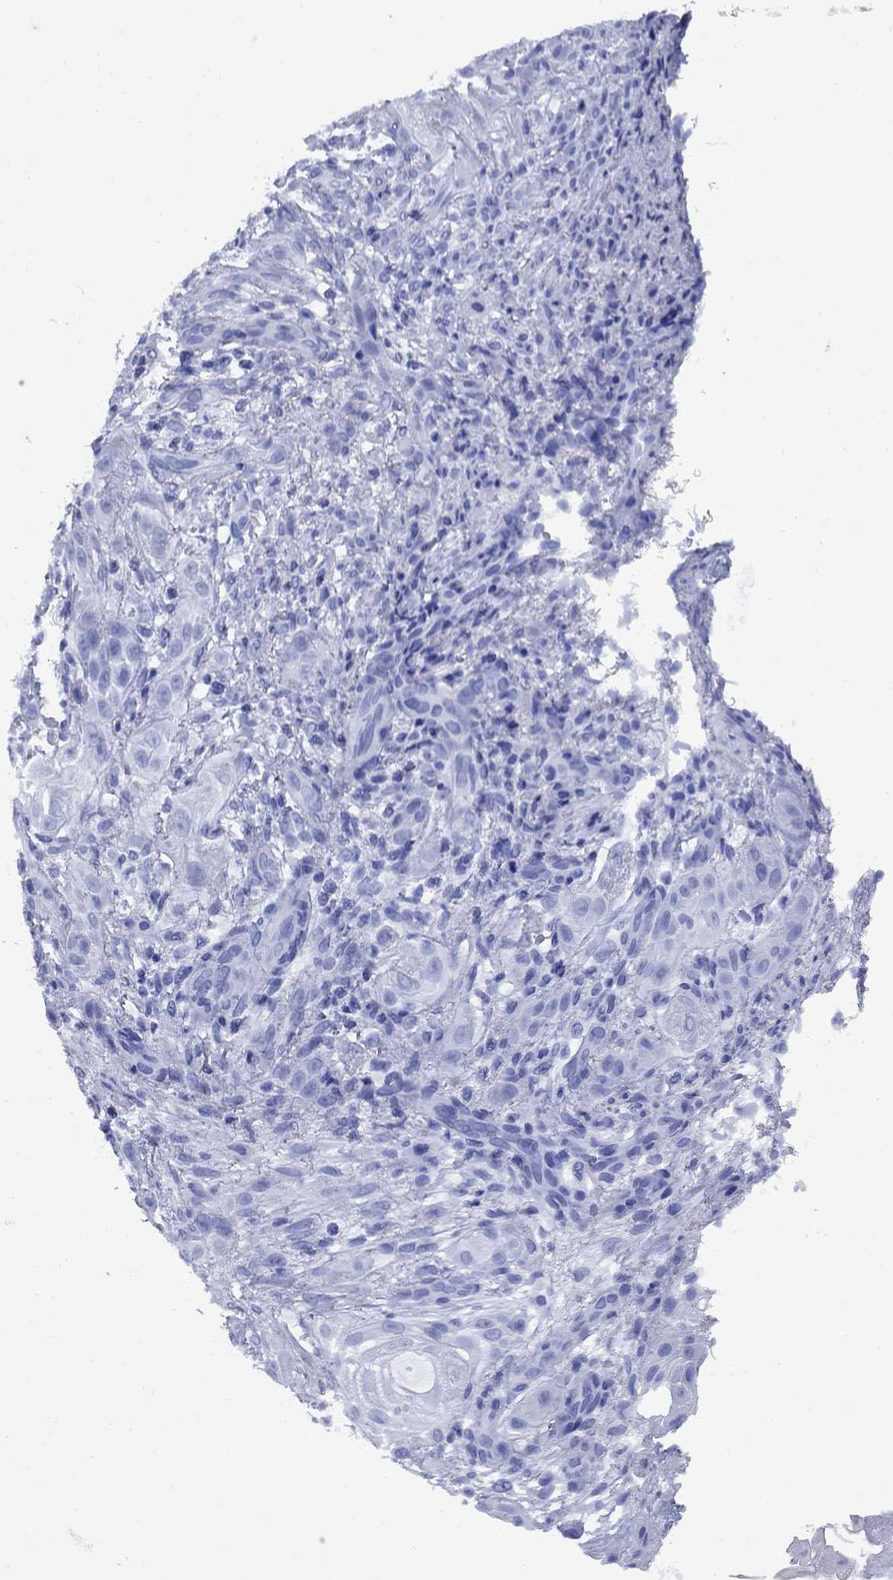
{"staining": {"intensity": "negative", "quantity": "none", "location": "none"}, "tissue": "skin cancer", "cell_type": "Tumor cells", "image_type": "cancer", "snomed": [{"axis": "morphology", "description": "Squamous cell carcinoma, NOS"}, {"axis": "topography", "description": "Skin"}], "caption": "IHC of skin cancer (squamous cell carcinoma) shows no staining in tumor cells. The staining was performed using DAB (3,3'-diaminobenzidine) to visualize the protein expression in brown, while the nuclei were stained in blue with hematoxylin (Magnification: 20x).", "gene": "CD1A", "patient": {"sex": "male", "age": 62}}